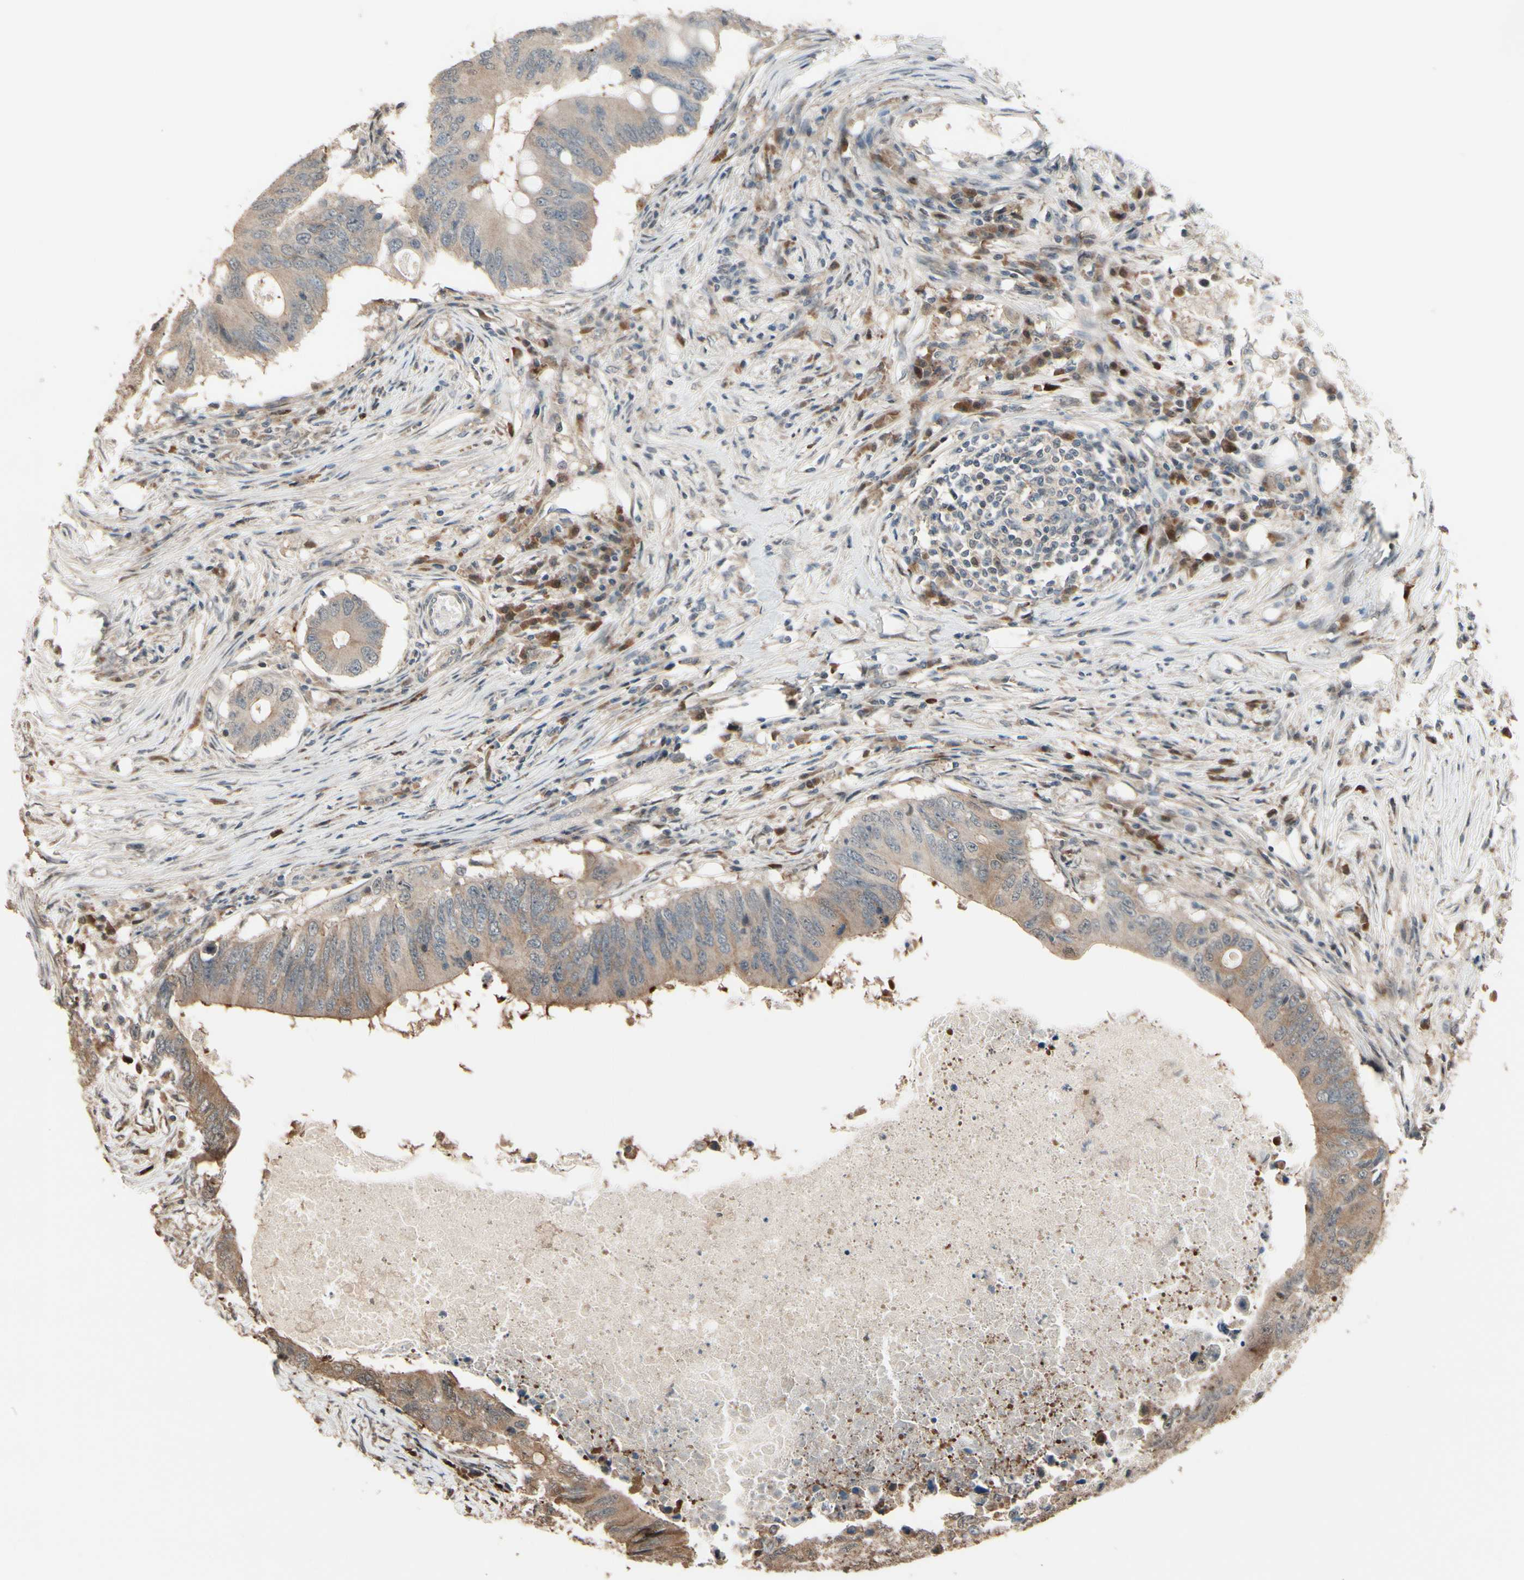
{"staining": {"intensity": "weak", "quantity": ">75%", "location": "cytoplasmic/membranous"}, "tissue": "colorectal cancer", "cell_type": "Tumor cells", "image_type": "cancer", "snomed": [{"axis": "morphology", "description": "Adenocarcinoma, NOS"}, {"axis": "topography", "description": "Colon"}], "caption": "Weak cytoplasmic/membranous protein staining is appreciated in about >75% of tumor cells in colorectal cancer (adenocarcinoma).", "gene": "CSF1R", "patient": {"sex": "male", "age": 71}}